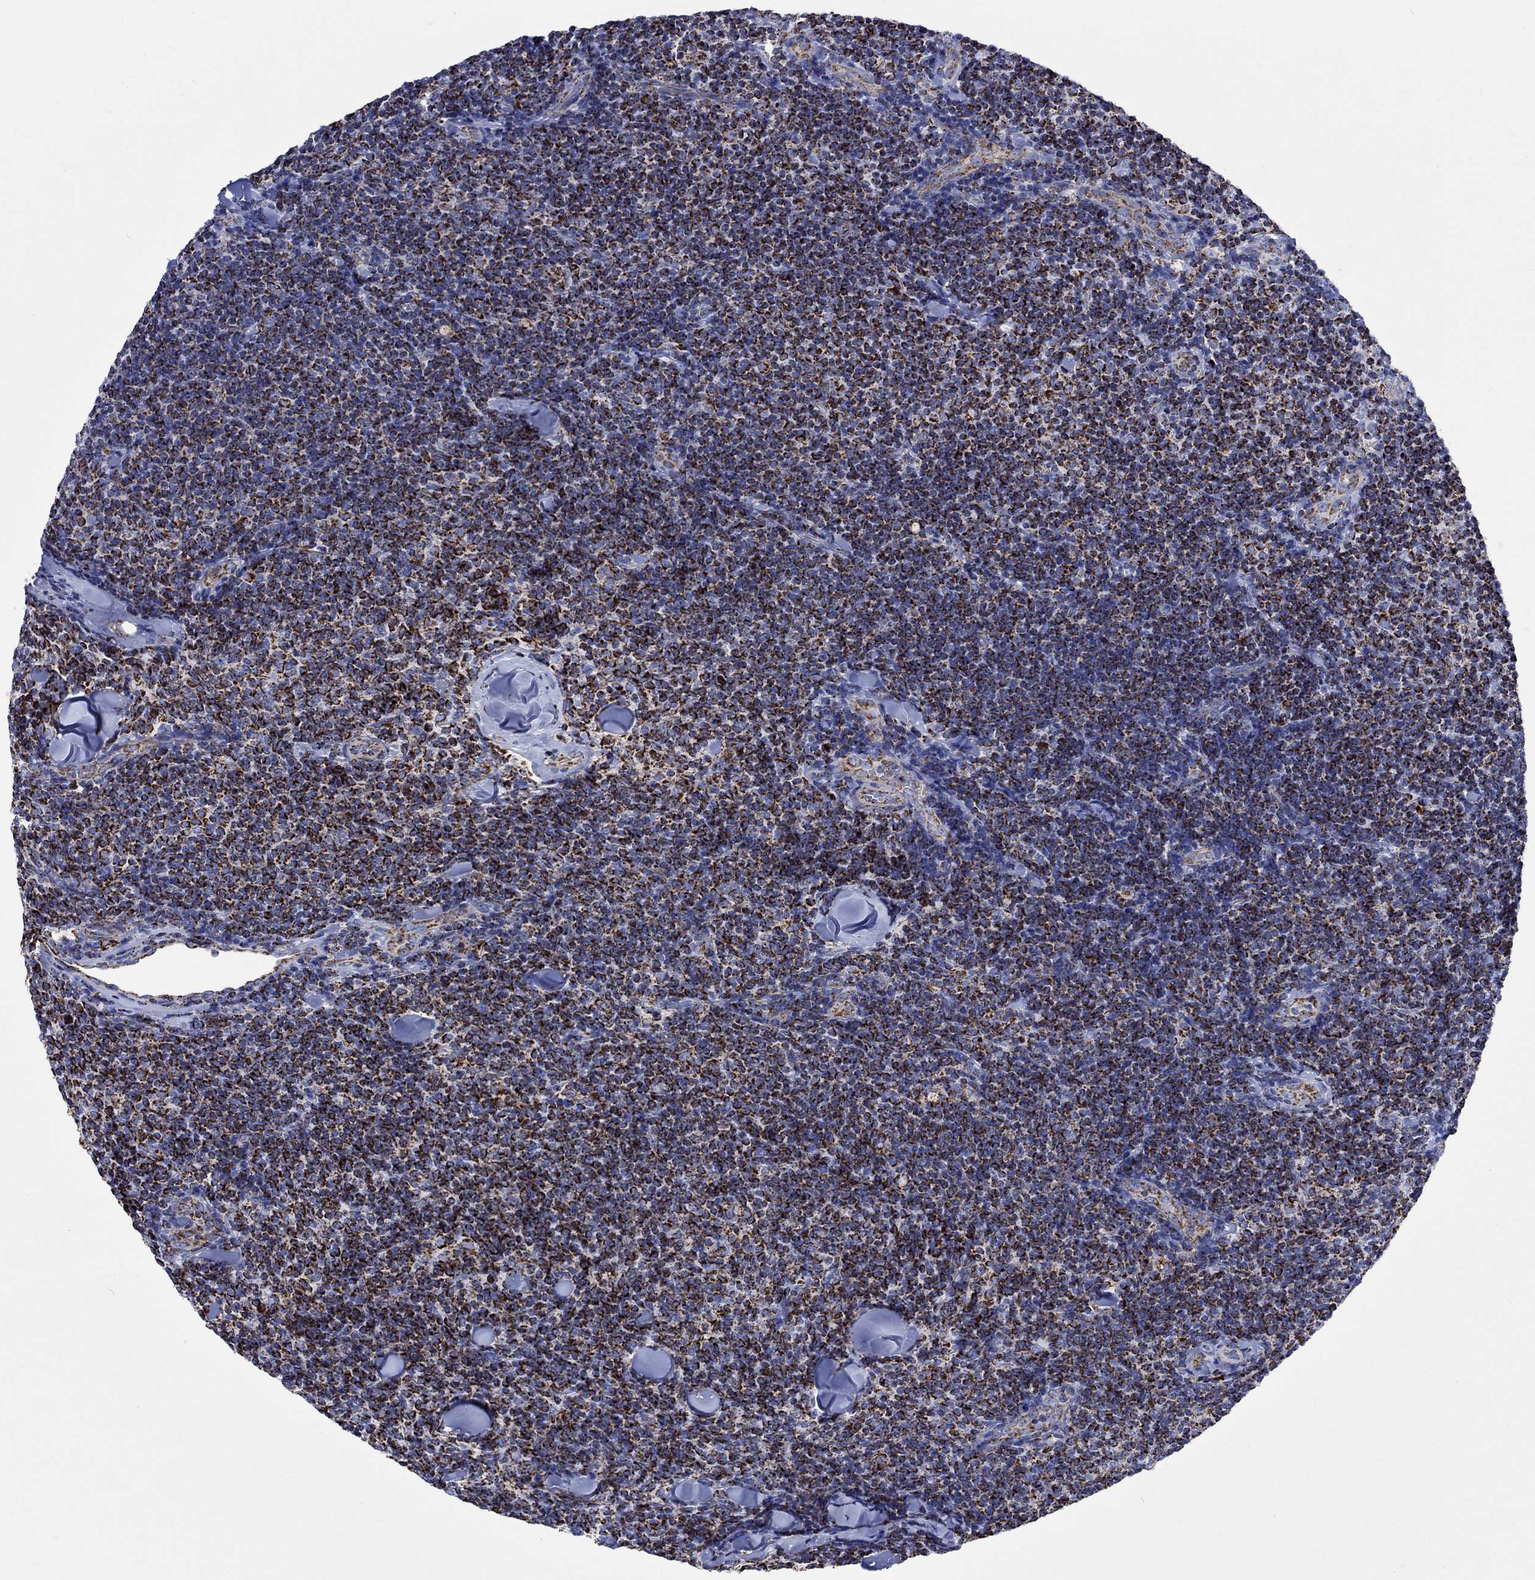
{"staining": {"intensity": "strong", "quantity": ">75%", "location": "cytoplasmic/membranous"}, "tissue": "lymphoma", "cell_type": "Tumor cells", "image_type": "cancer", "snomed": [{"axis": "morphology", "description": "Malignant lymphoma, non-Hodgkin's type, Low grade"}, {"axis": "topography", "description": "Lymph node"}], "caption": "A photomicrograph of low-grade malignant lymphoma, non-Hodgkin's type stained for a protein reveals strong cytoplasmic/membranous brown staining in tumor cells. (DAB (3,3'-diaminobenzidine) IHC with brightfield microscopy, high magnification).", "gene": "RCE1", "patient": {"sex": "female", "age": 56}}